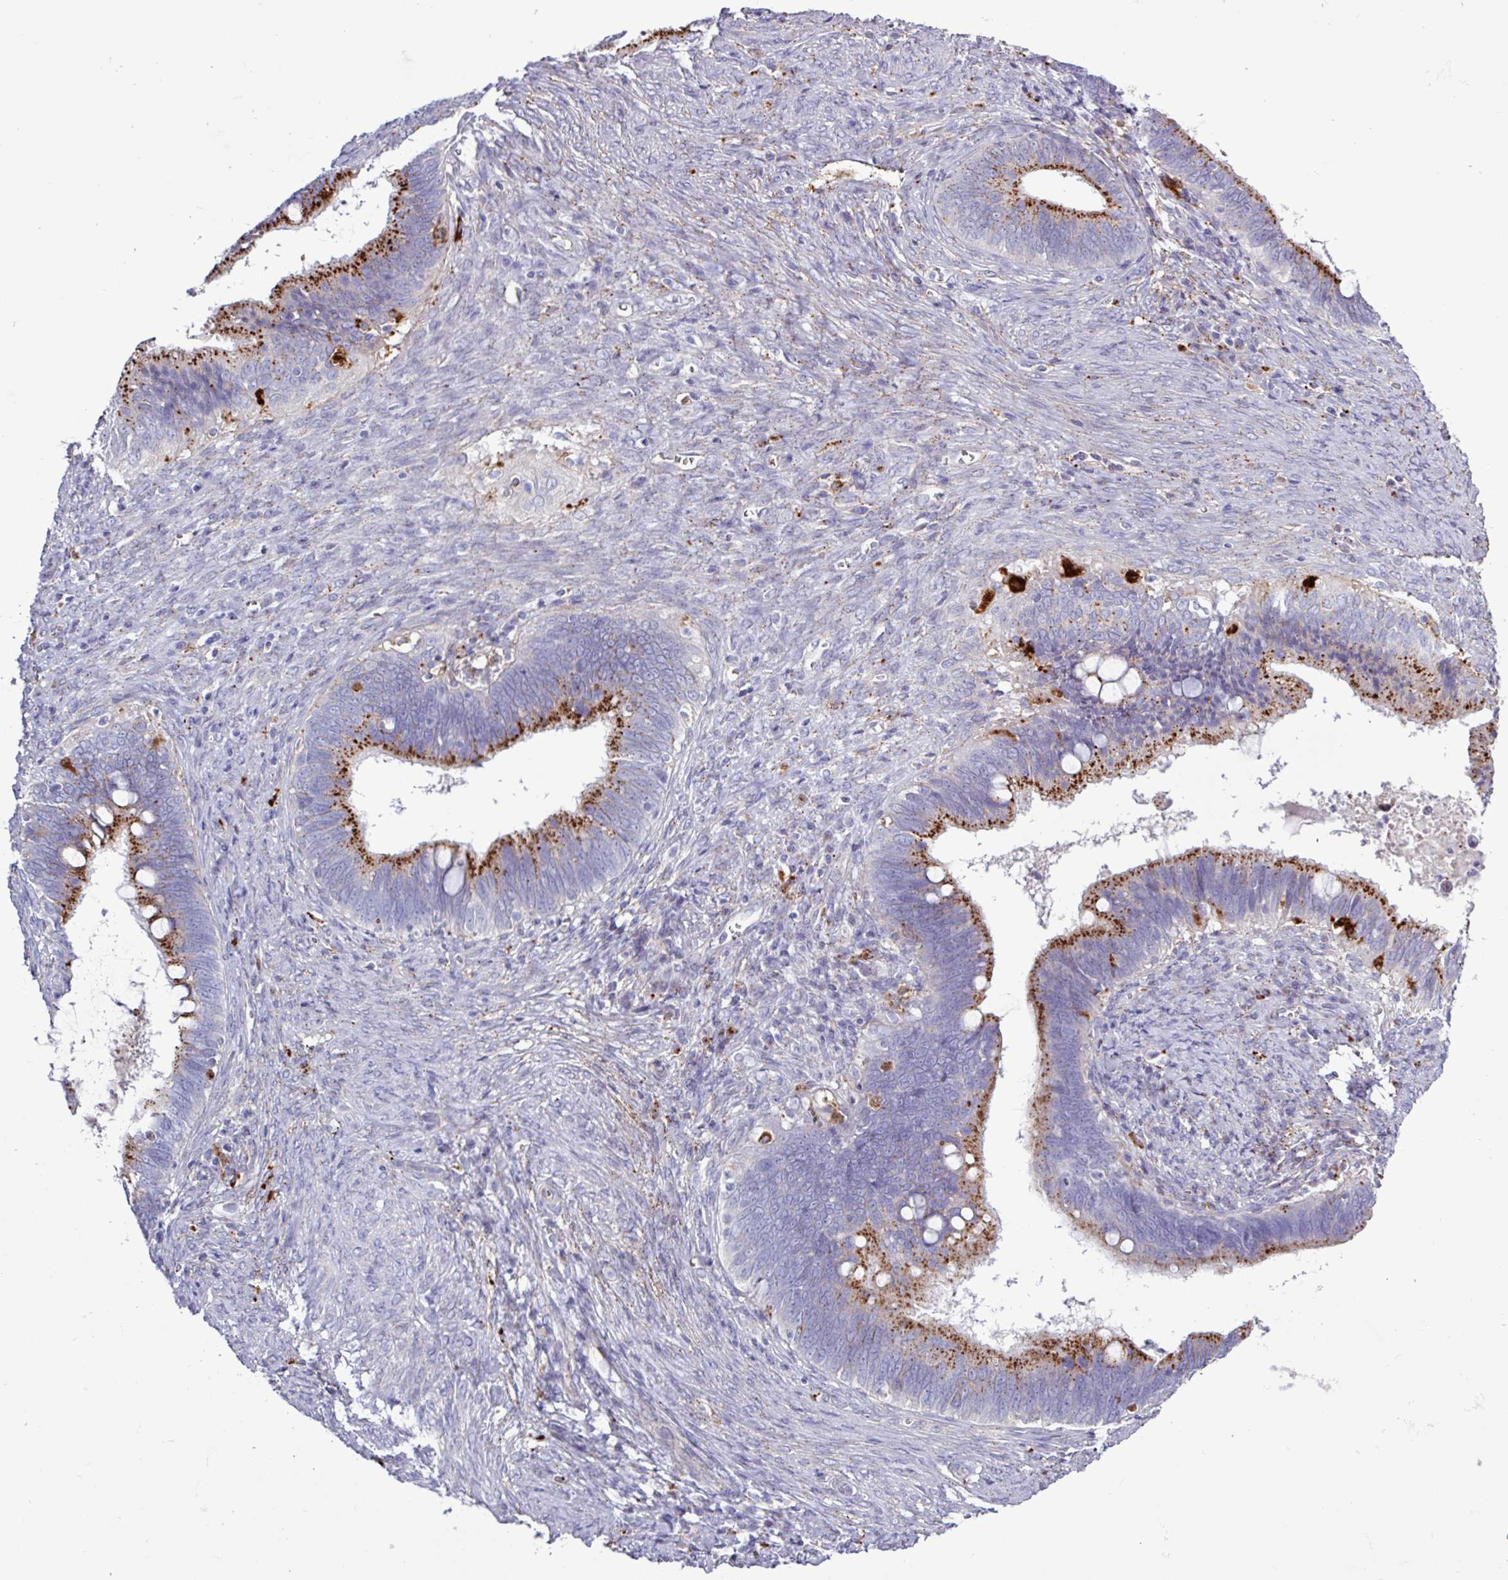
{"staining": {"intensity": "strong", "quantity": "25%-75%", "location": "cytoplasmic/membranous"}, "tissue": "cervical cancer", "cell_type": "Tumor cells", "image_type": "cancer", "snomed": [{"axis": "morphology", "description": "Adenocarcinoma, NOS"}, {"axis": "topography", "description": "Cervix"}], "caption": "Adenocarcinoma (cervical) tissue shows strong cytoplasmic/membranous expression in approximately 25%-75% of tumor cells The staining was performed using DAB to visualize the protein expression in brown, while the nuclei were stained in blue with hematoxylin (Magnification: 20x).", "gene": "AMIGO2", "patient": {"sex": "female", "age": 42}}